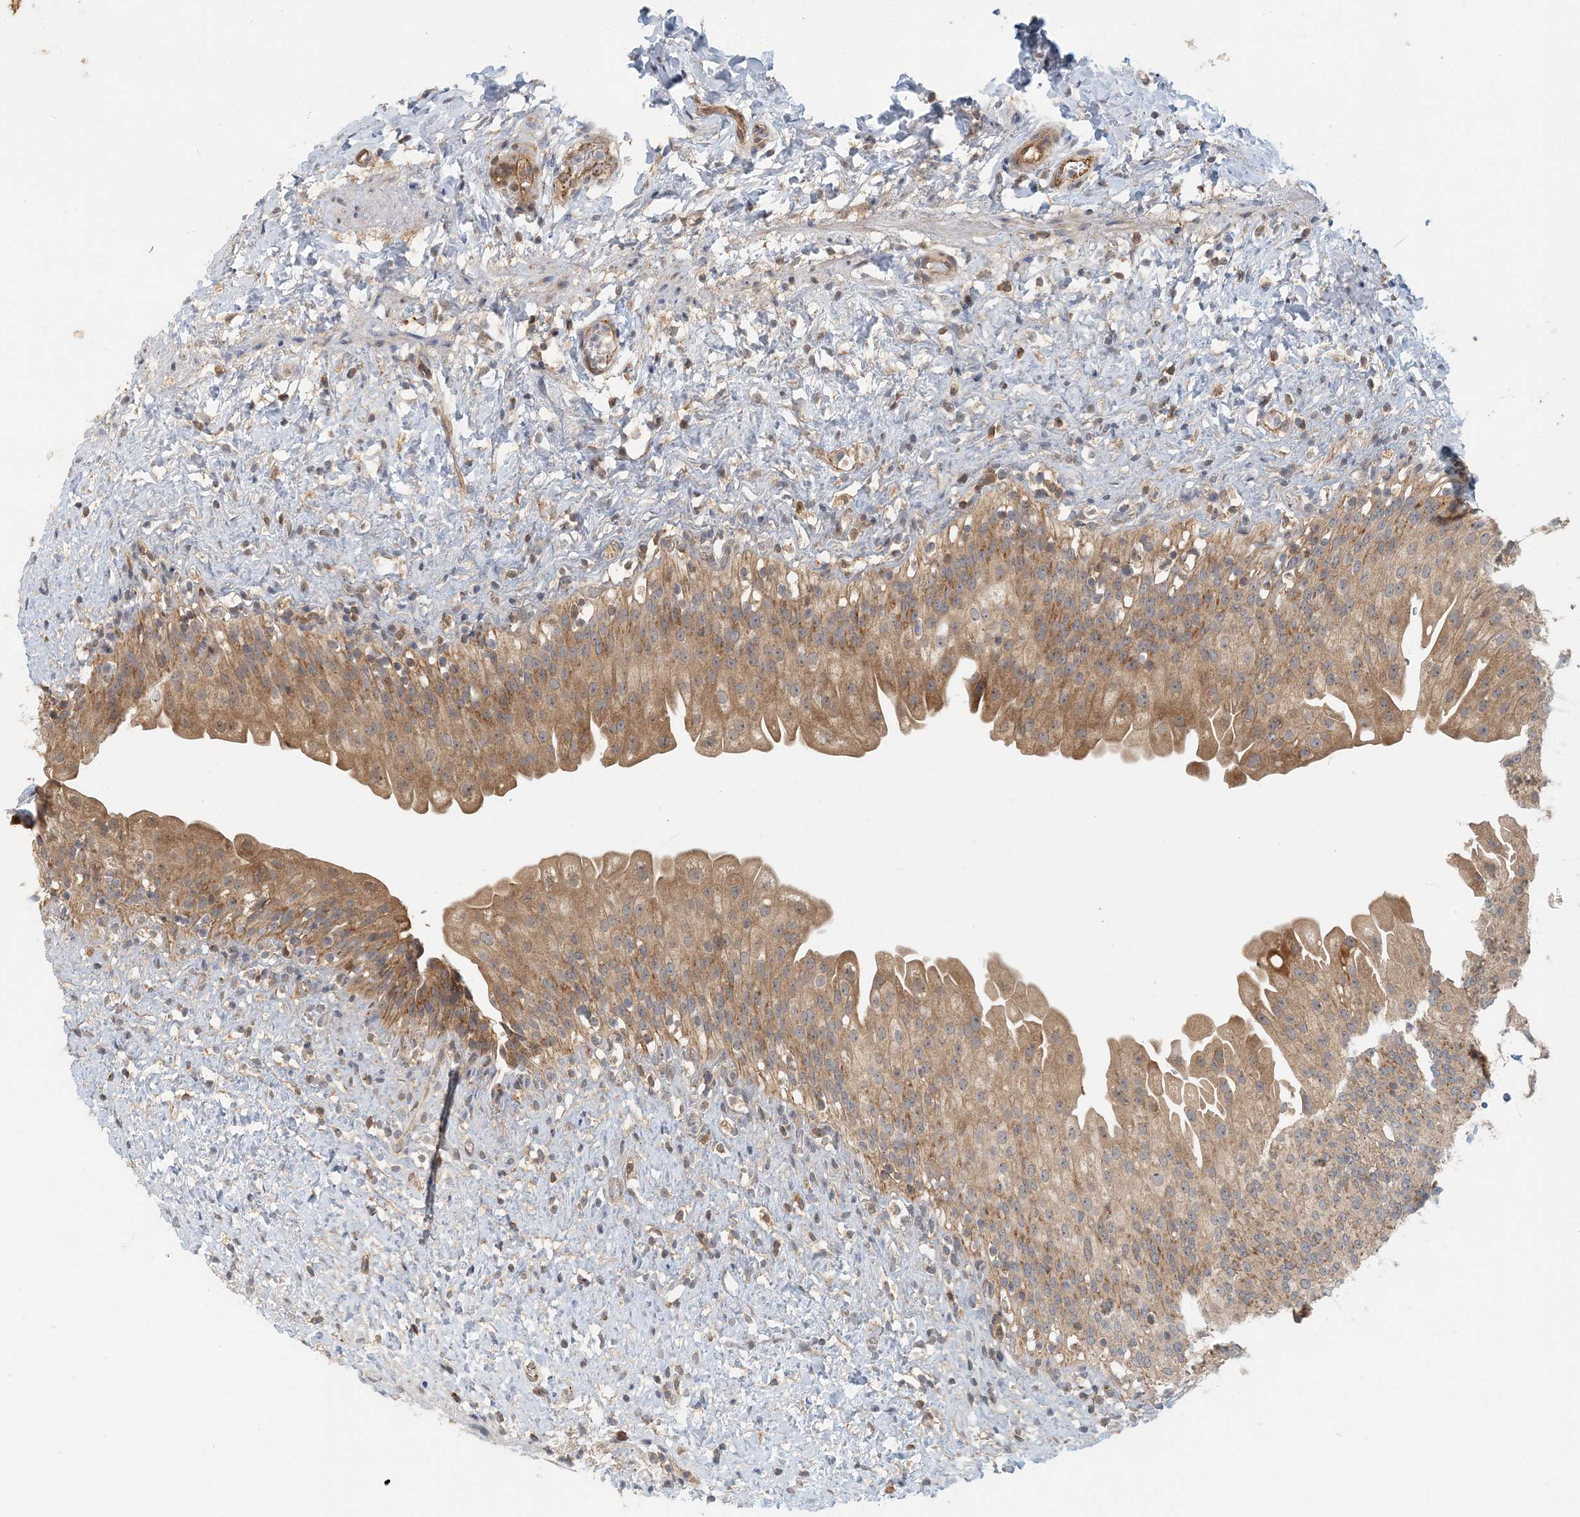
{"staining": {"intensity": "moderate", "quantity": ">75%", "location": "cytoplasmic/membranous"}, "tissue": "urinary bladder", "cell_type": "Urothelial cells", "image_type": "normal", "snomed": [{"axis": "morphology", "description": "Normal tissue, NOS"}, {"axis": "topography", "description": "Urinary bladder"}], "caption": "Moderate cytoplasmic/membranous positivity is identified in approximately >75% of urothelial cells in benign urinary bladder. The staining was performed using DAB (3,3'-diaminobenzidine) to visualize the protein expression in brown, while the nuclei were stained in blue with hematoxylin (Magnification: 20x).", "gene": "ZBTB3", "patient": {"sex": "female", "age": 27}}